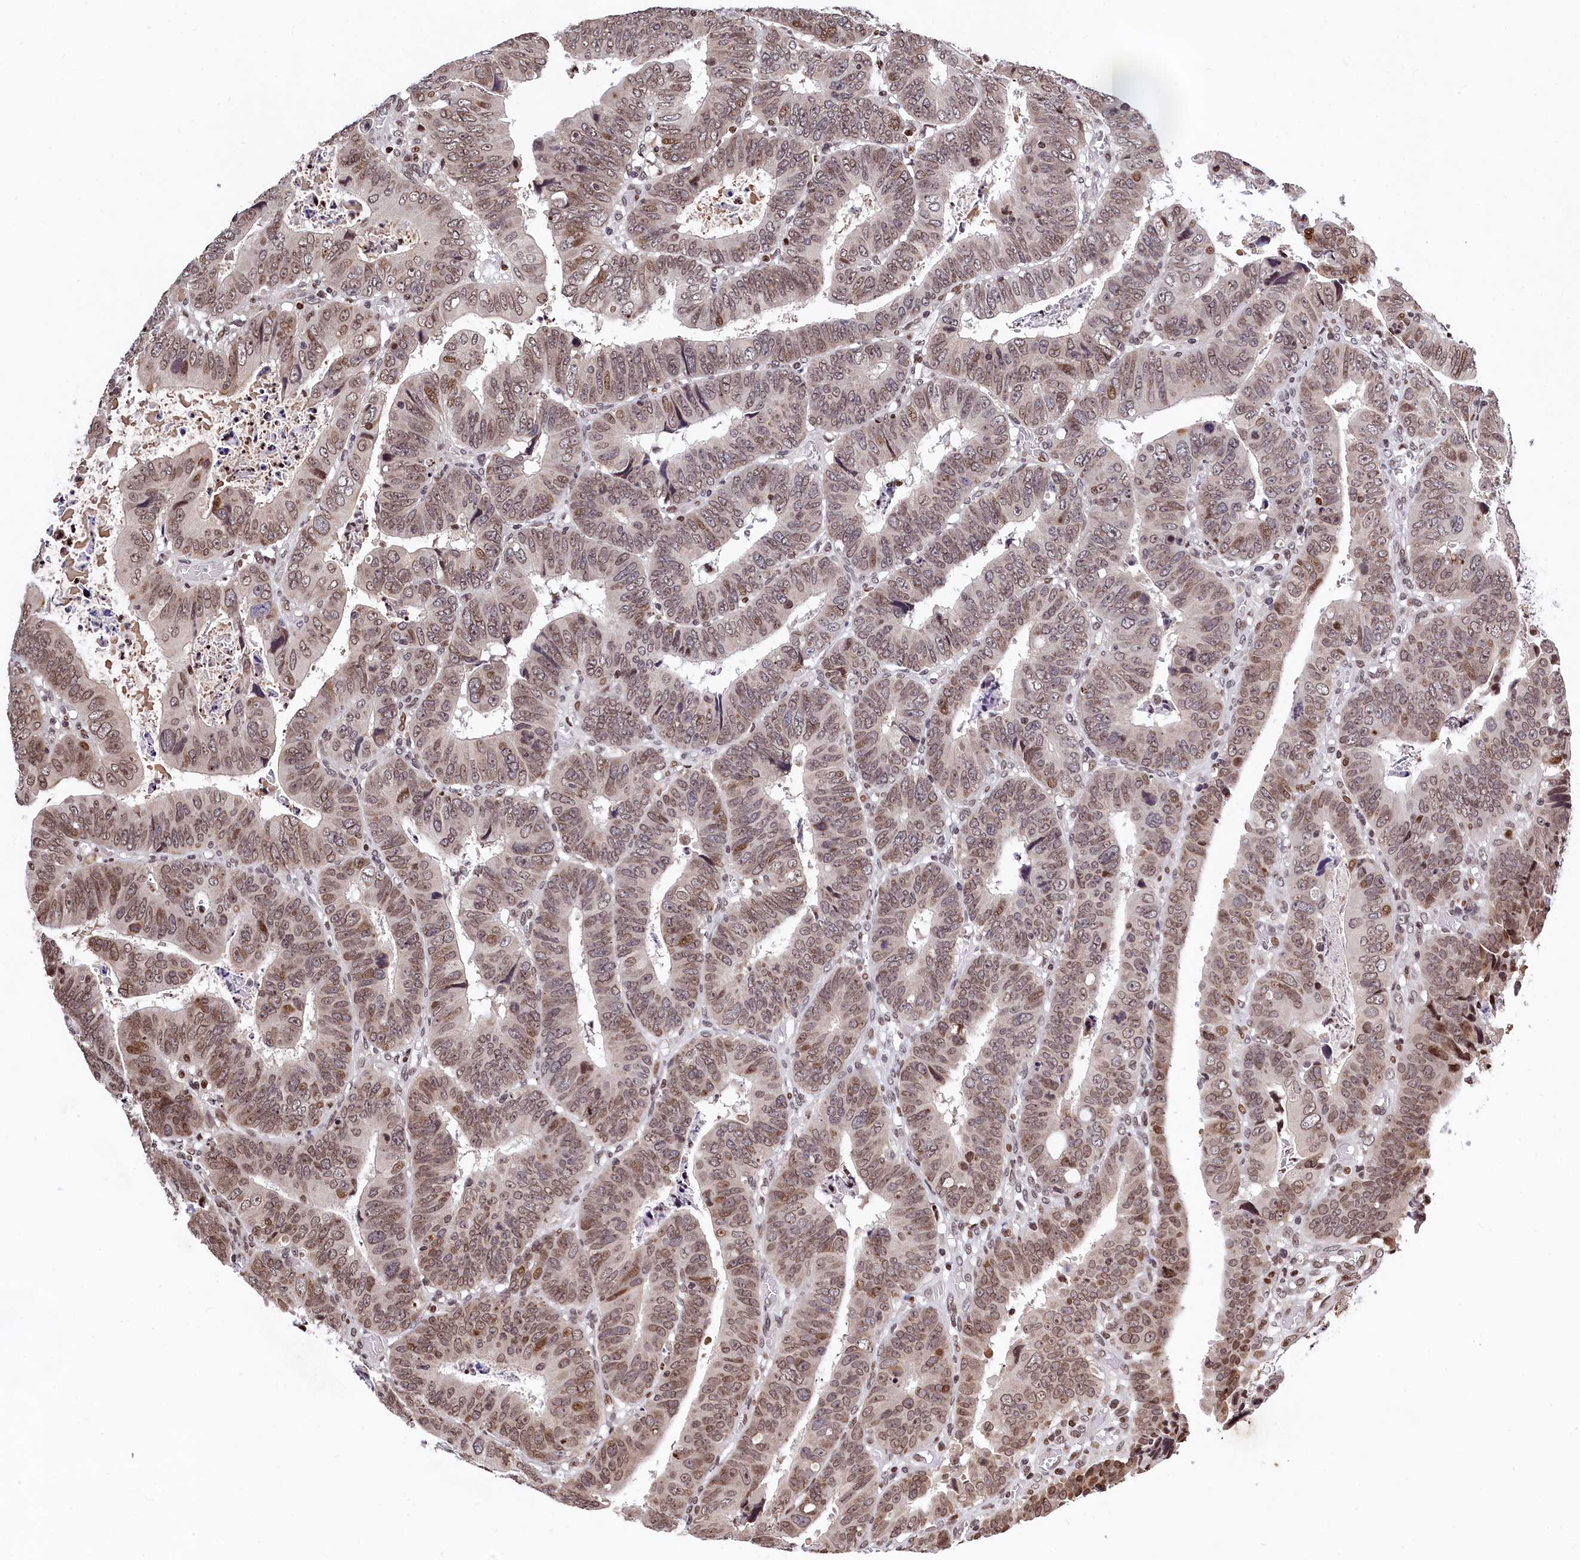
{"staining": {"intensity": "moderate", "quantity": ">75%", "location": "cytoplasmic/membranous,nuclear"}, "tissue": "colorectal cancer", "cell_type": "Tumor cells", "image_type": "cancer", "snomed": [{"axis": "morphology", "description": "Normal tissue, NOS"}, {"axis": "morphology", "description": "Adenocarcinoma, NOS"}, {"axis": "topography", "description": "Rectum"}], "caption": "A micrograph showing moderate cytoplasmic/membranous and nuclear staining in approximately >75% of tumor cells in colorectal cancer, as visualized by brown immunohistochemical staining.", "gene": "FAM217B", "patient": {"sex": "female", "age": 65}}